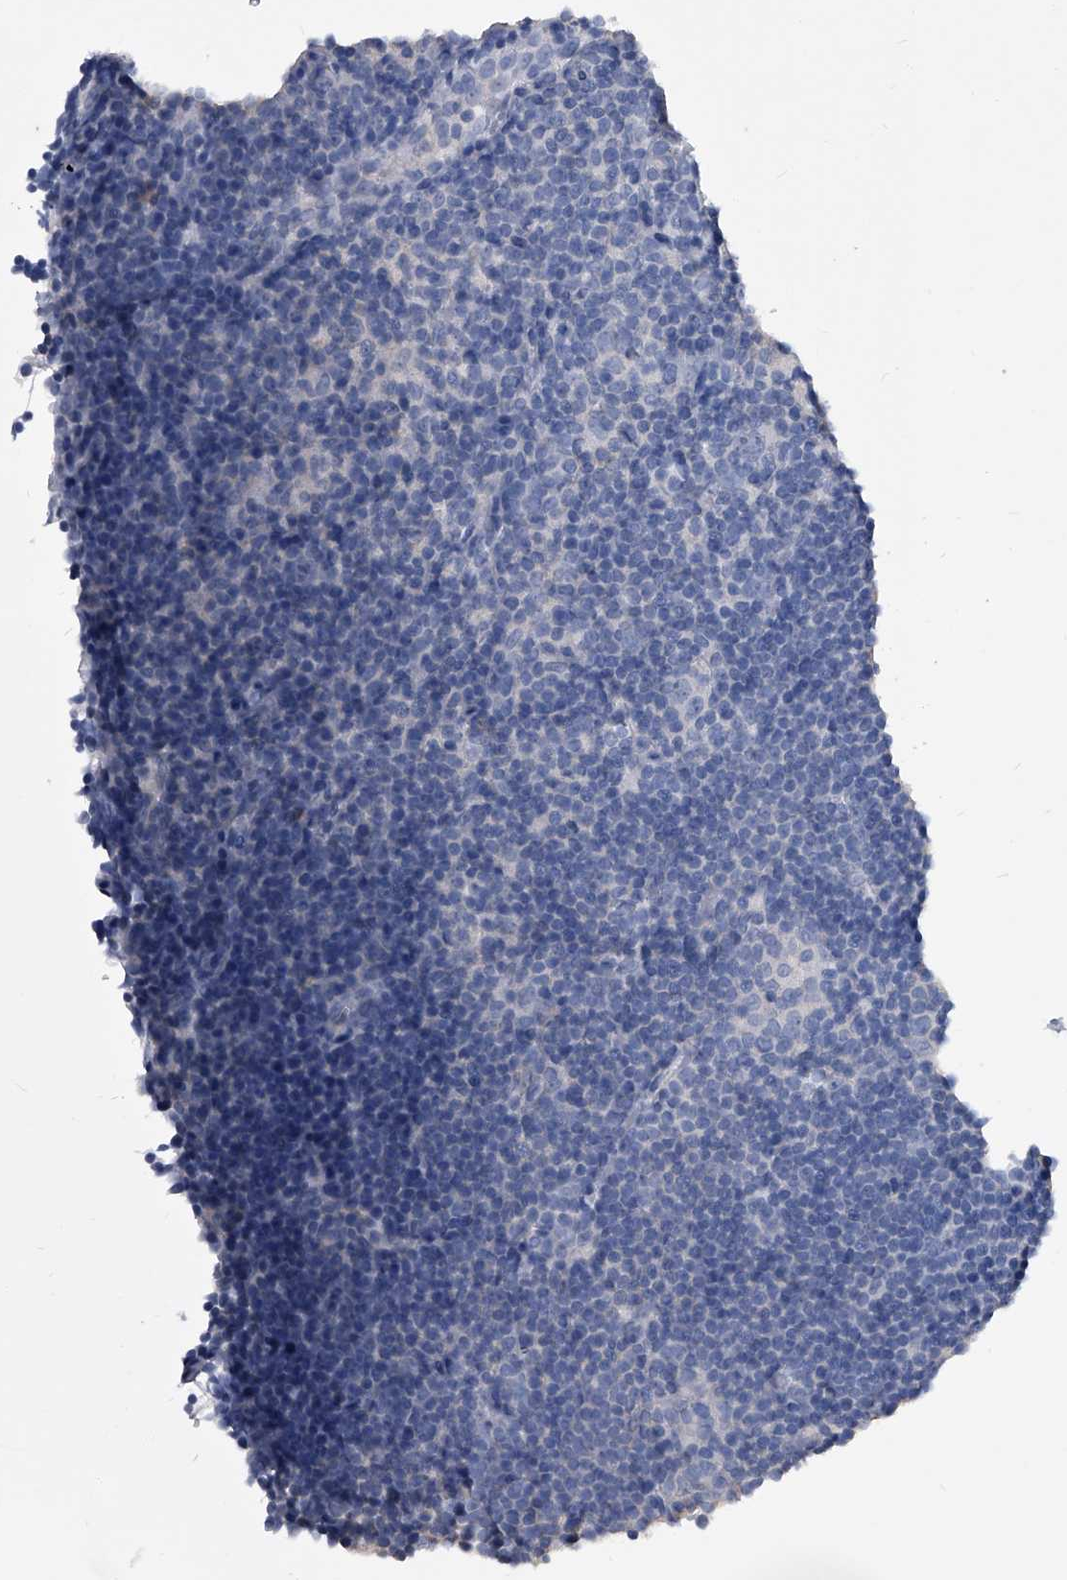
{"staining": {"intensity": "negative", "quantity": "none", "location": "none"}, "tissue": "lymphoma", "cell_type": "Tumor cells", "image_type": "cancer", "snomed": [{"axis": "morphology", "description": "Hodgkin's disease, NOS"}, {"axis": "topography", "description": "Lymph node"}], "caption": "Tumor cells show no significant protein staining in lymphoma.", "gene": "BCAS1", "patient": {"sex": "female", "age": 57}}